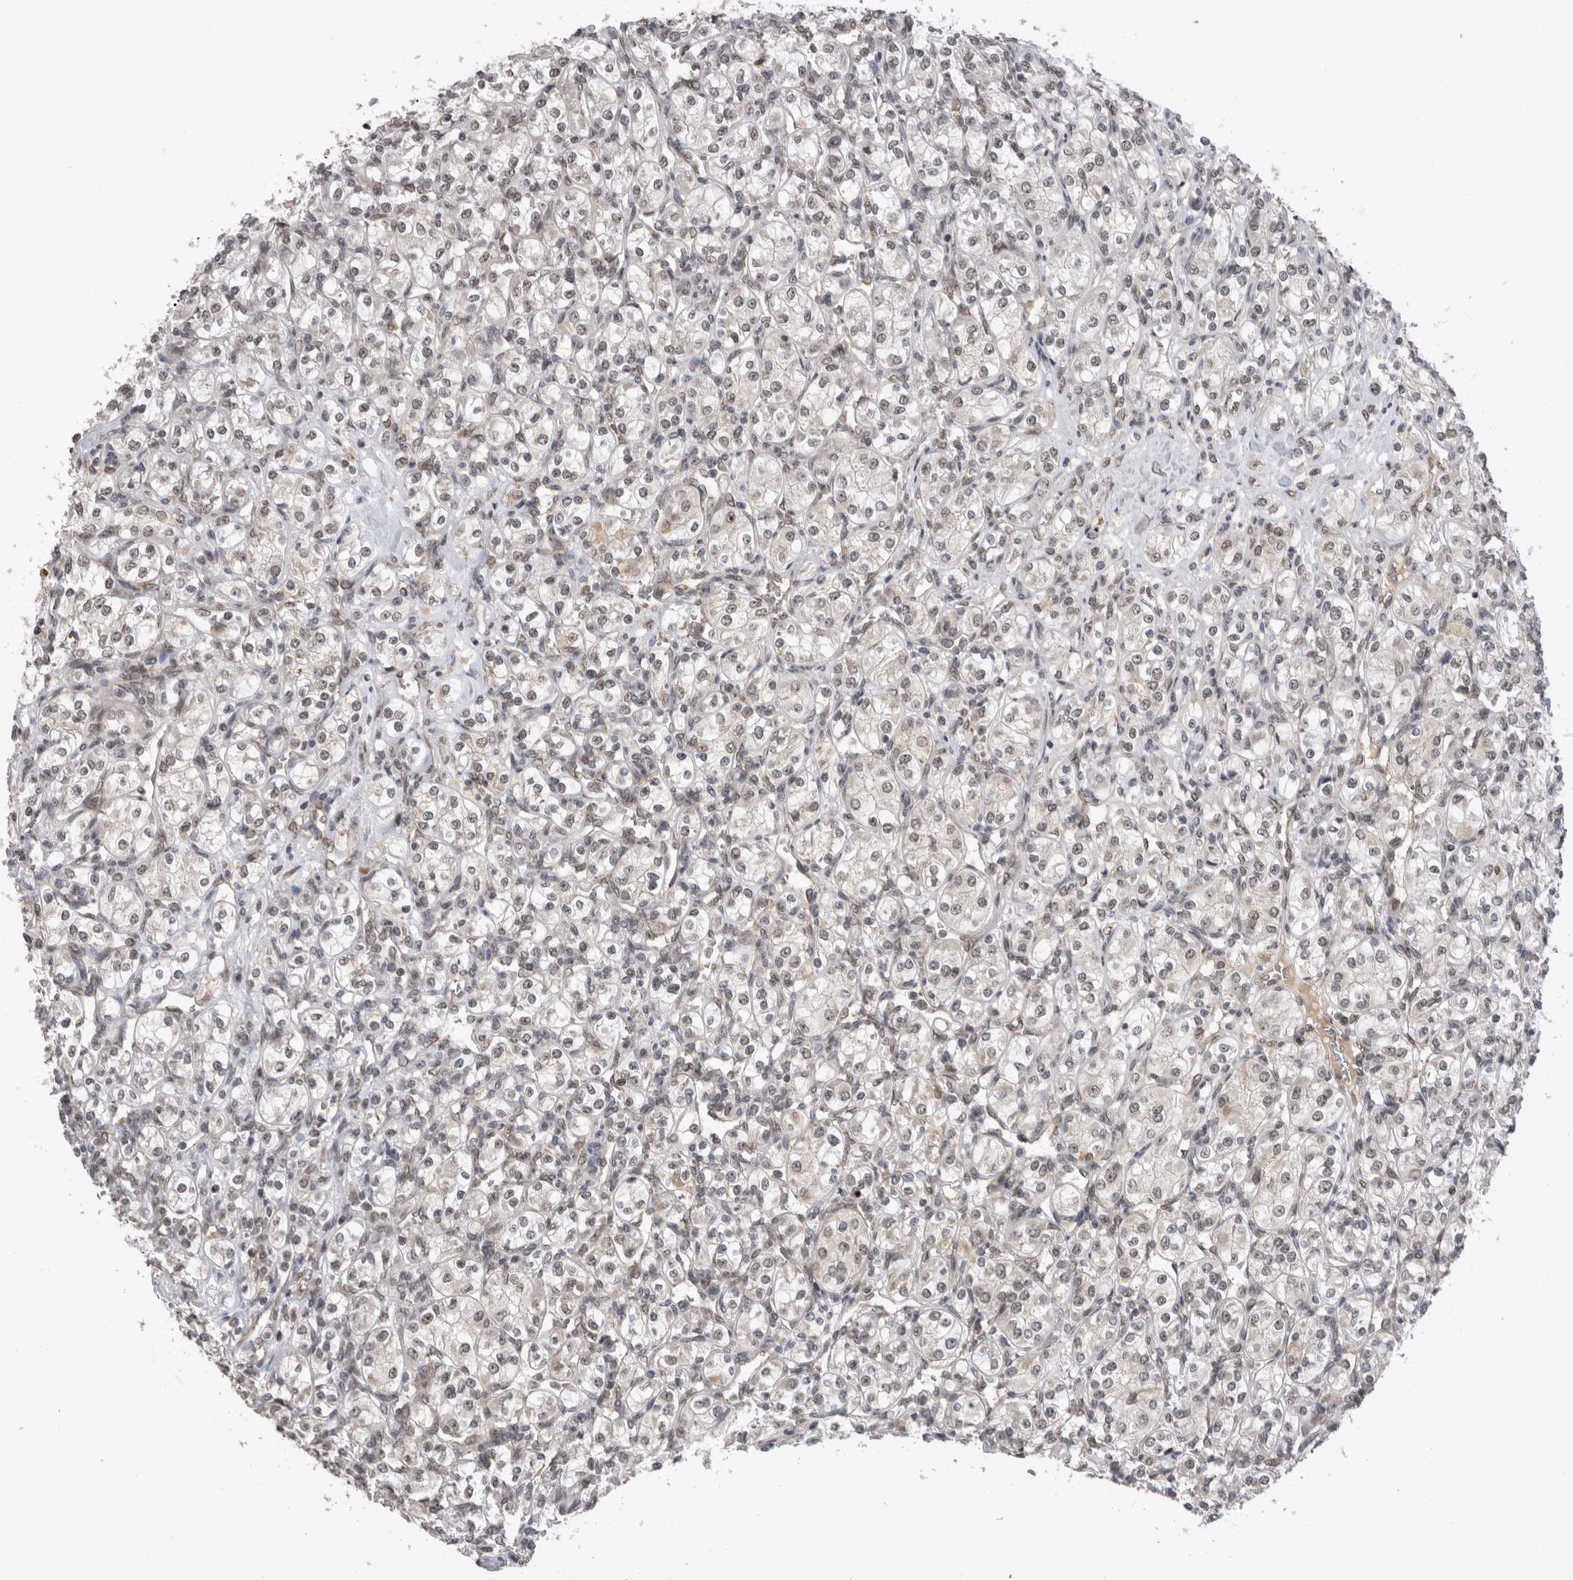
{"staining": {"intensity": "weak", "quantity": ">75%", "location": "nuclear"}, "tissue": "renal cancer", "cell_type": "Tumor cells", "image_type": "cancer", "snomed": [{"axis": "morphology", "description": "Adenocarcinoma, NOS"}, {"axis": "topography", "description": "Kidney"}], "caption": "This is an image of IHC staining of renal cancer, which shows weak expression in the nuclear of tumor cells.", "gene": "TMEM65", "patient": {"sex": "male", "age": 77}}